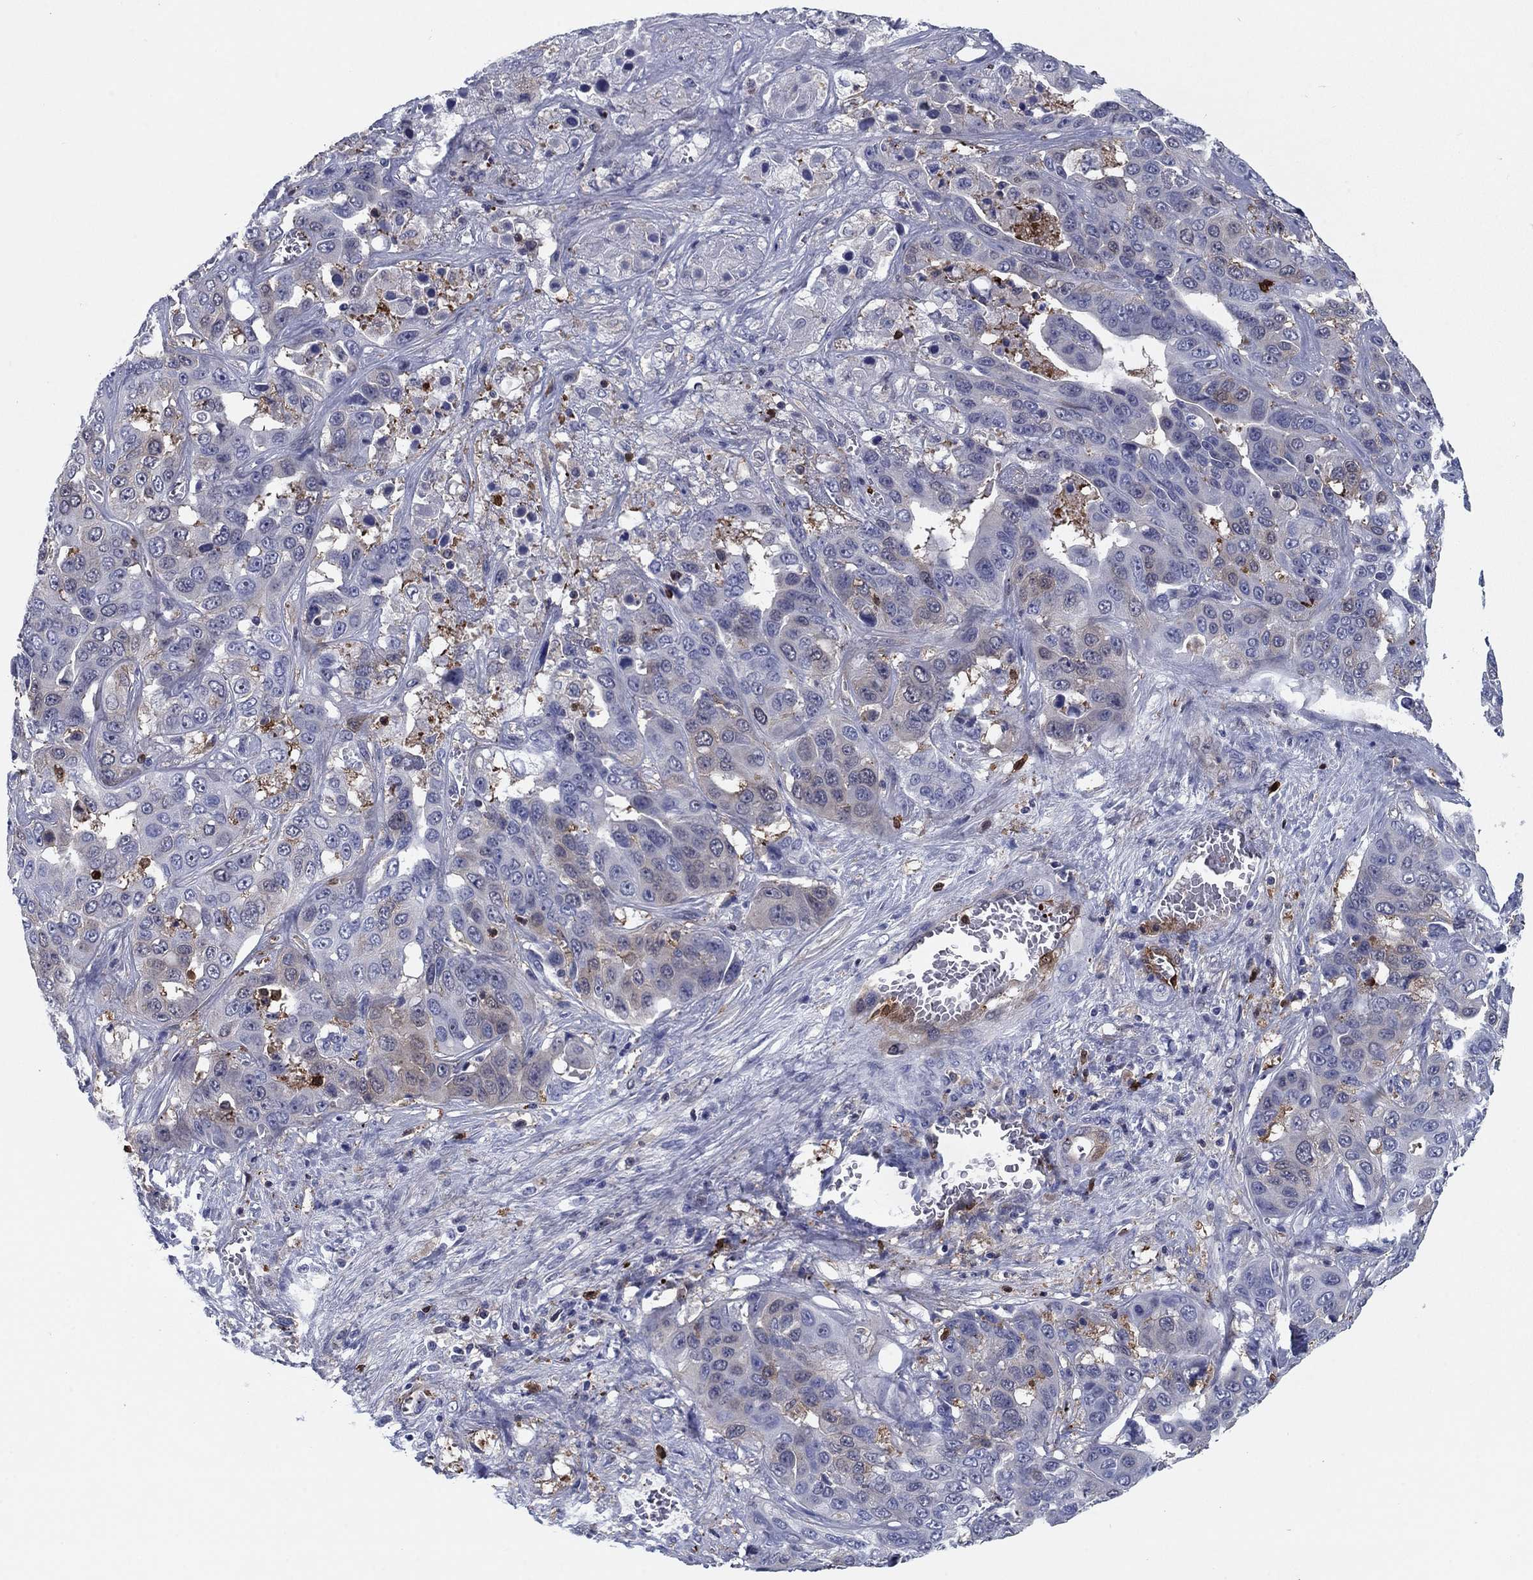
{"staining": {"intensity": "negative", "quantity": "none", "location": "none"}, "tissue": "liver cancer", "cell_type": "Tumor cells", "image_type": "cancer", "snomed": [{"axis": "morphology", "description": "Cholangiocarcinoma"}, {"axis": "topography", "description": "Liver"}], "caption": "This is an immunohistochemistry image of human liver cholangiocarcinoma. There is no expression in tumor cells.", "gene": "STMN1", "patient": {"sex": "female", "age": 52}}